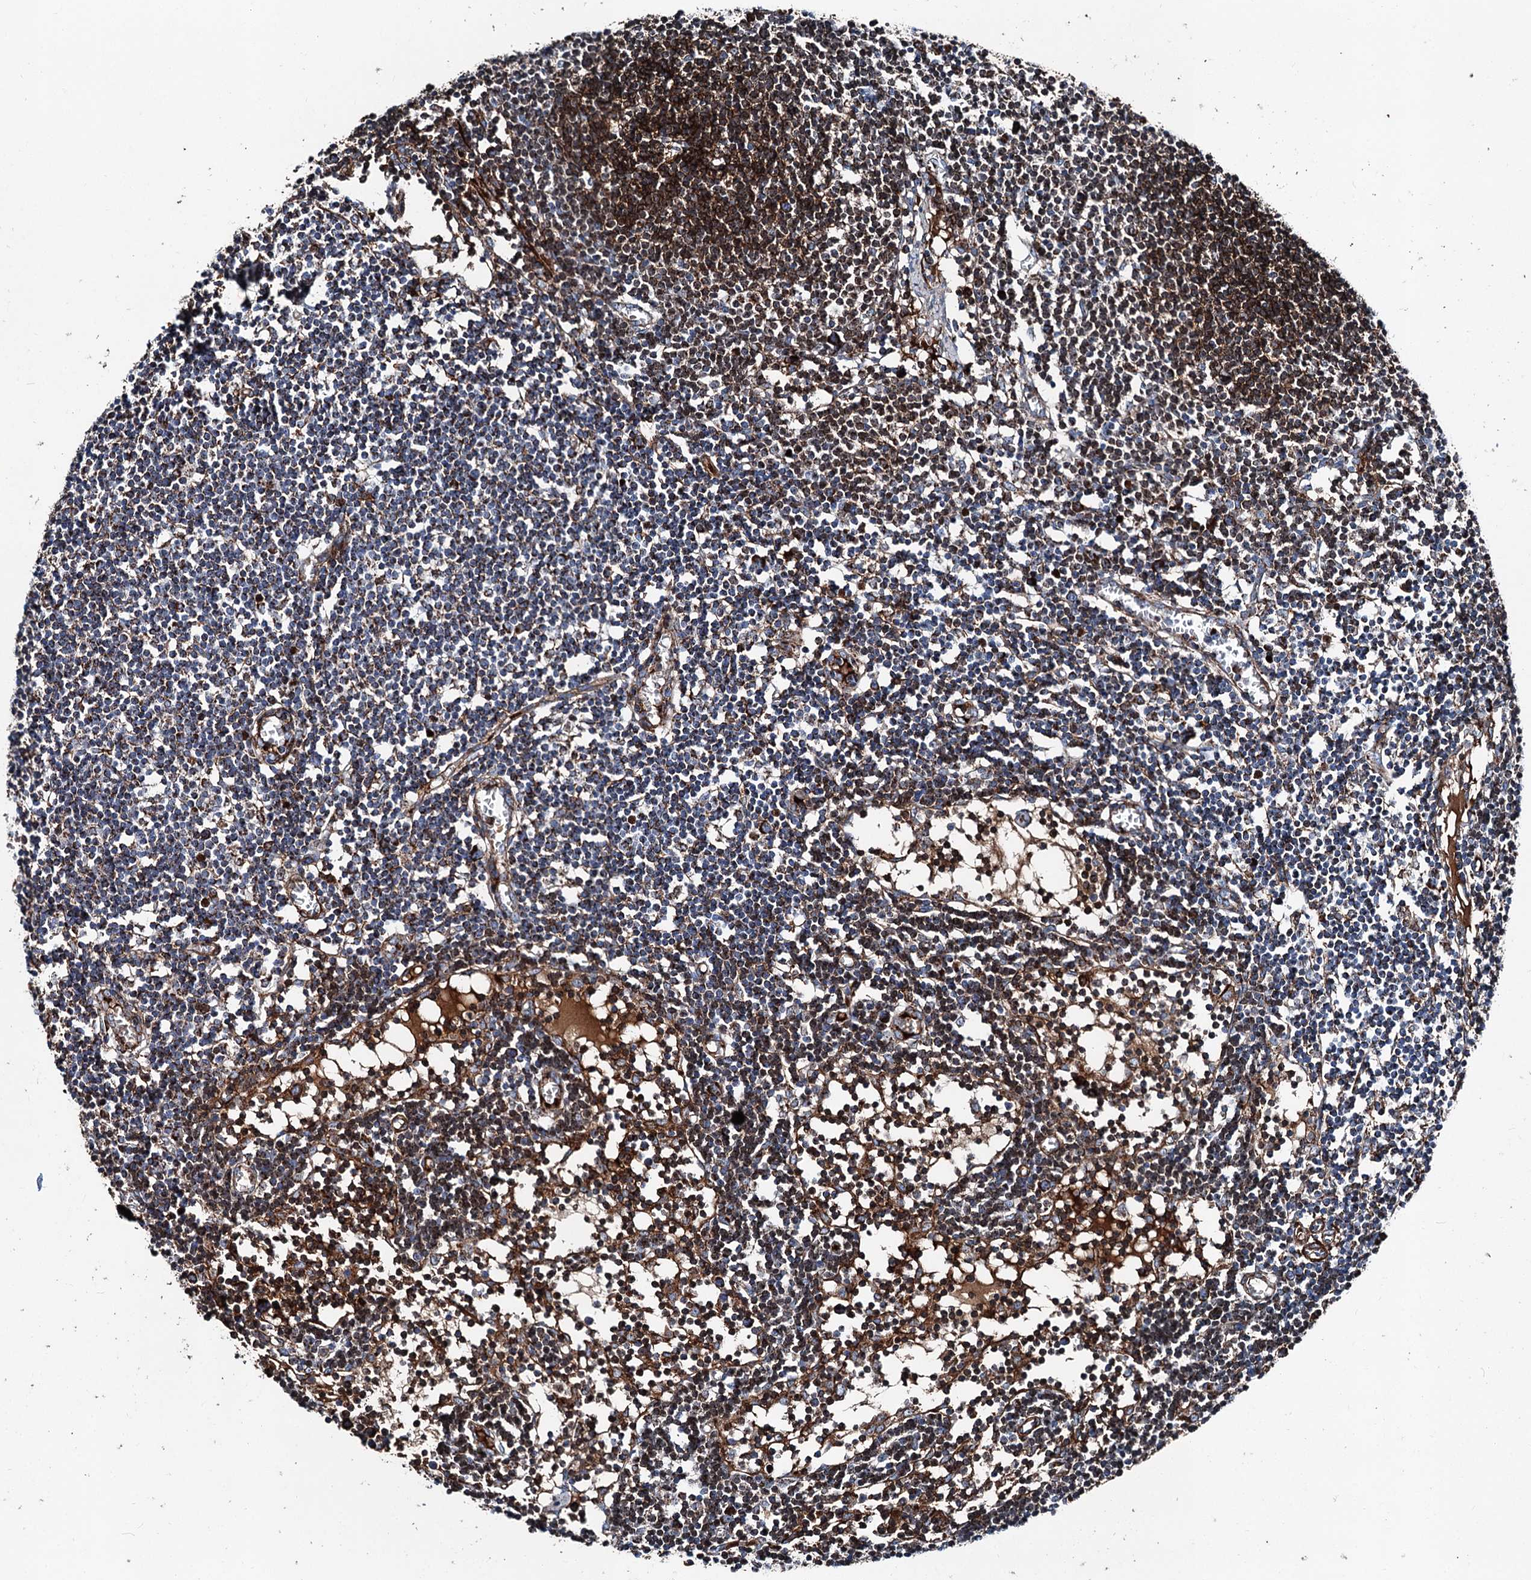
{"staining": {"intensity": "strong", "quantity": ">75%", "location": "cytoplasmic/membranous"}, "tissue": "lymph node", "cell_type": "Germinal center cells", "image_type": "normal", "snomed": [{"axis": "morphology", "description": "Normal tissue, NOS"}, {"axis": "topography", "description": "Lymph node"}], "caption": "Immunohistochemistry of normal lymph node shows high levels of strong cytoplasmic/membranous staining in approximately >75% of germinal center cells.", "gene": "DDIAS", "patient": {"sex": "female", "age": 11}}